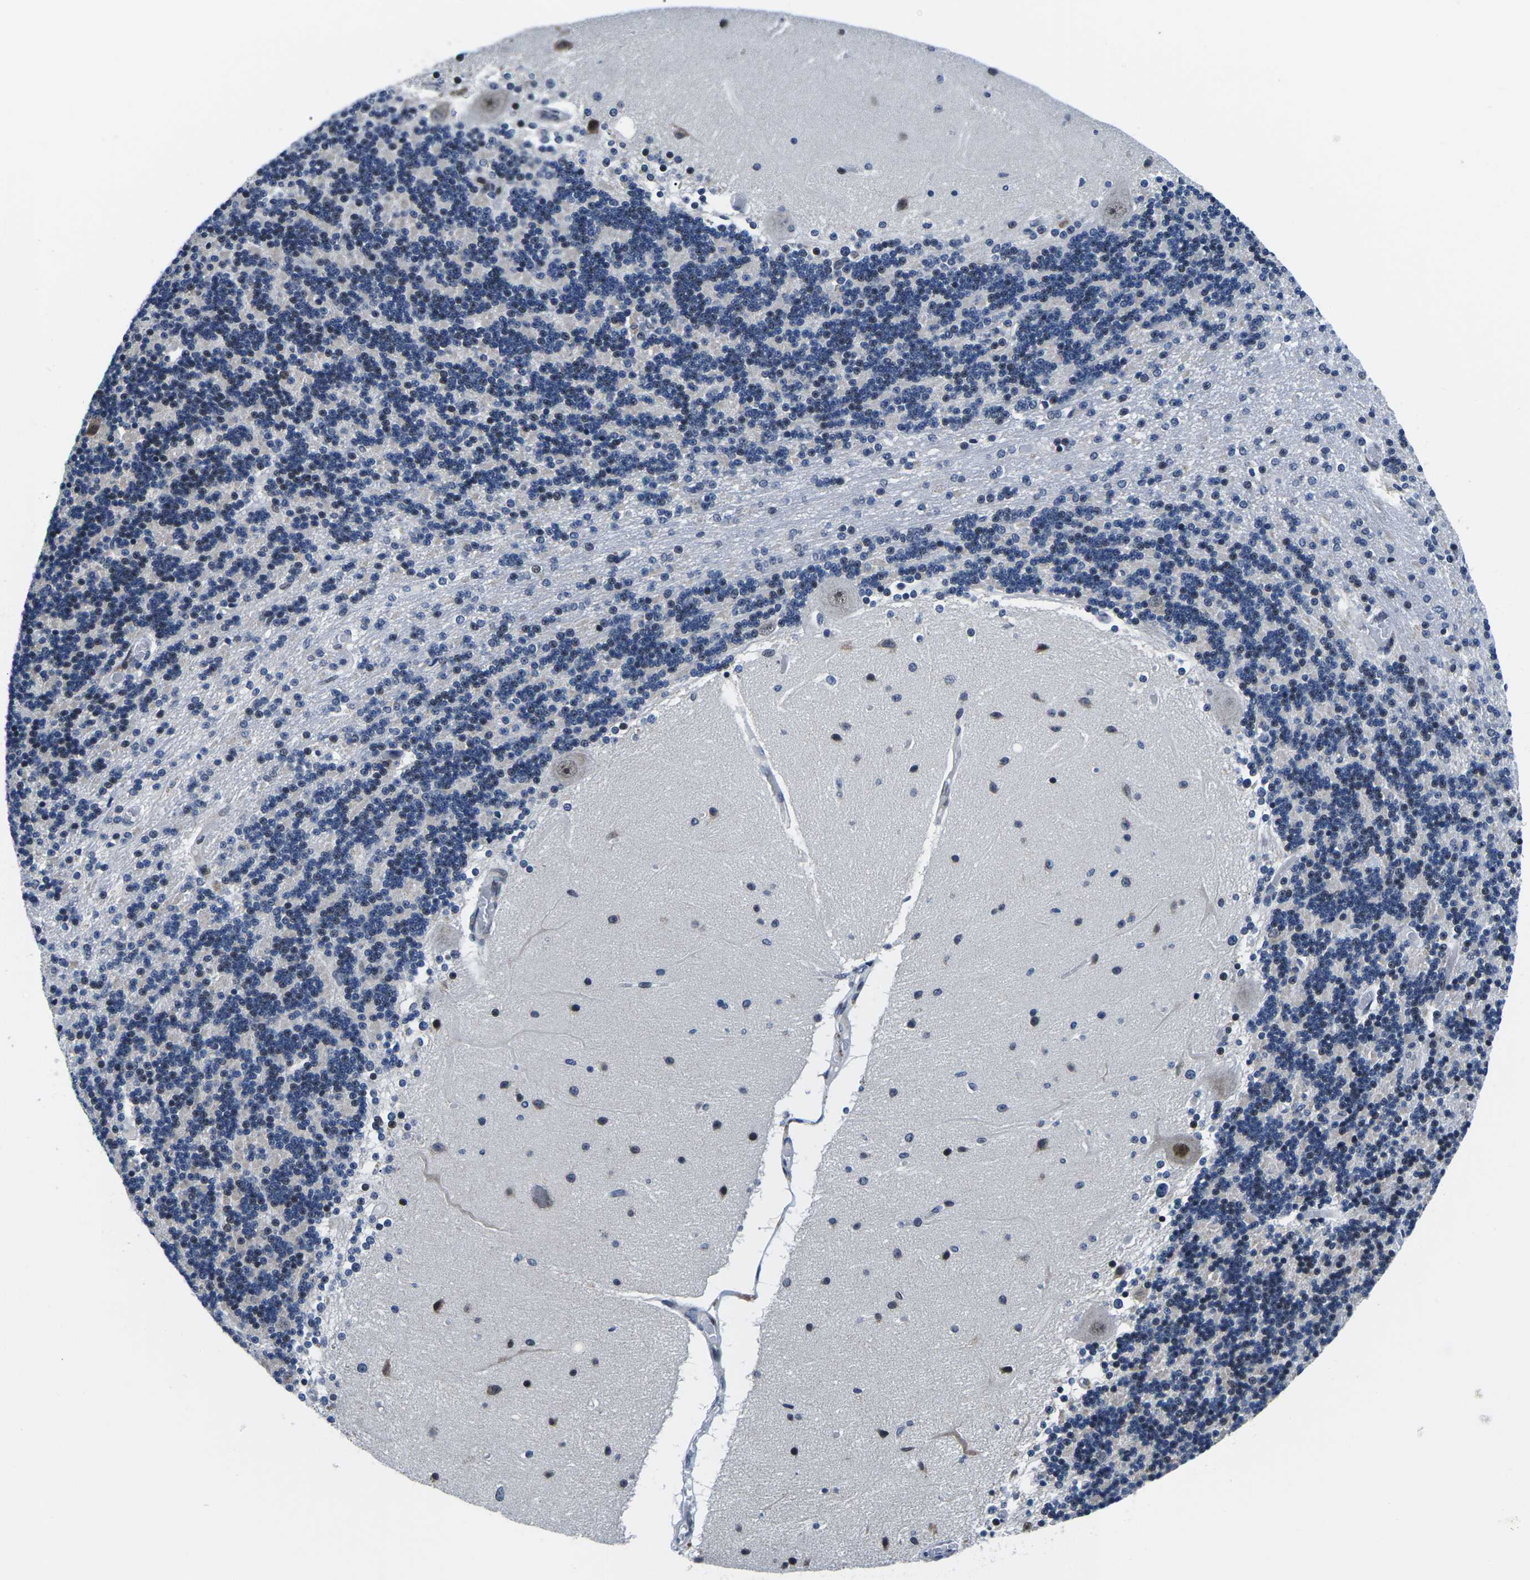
{"staining": {"intensity": "moderate", "quantity": "25%-75%", "location": "nuclear"}, "tissue": "cerebellum", "cell_type": "Cells in granular layer", "image_type": "normal", "snomed": [{"axis": "morphology", "description": "Normal tissue, NOS"}, {"axis": "topography", "description": "Cerebellum"}], "caption": "A brown stain highlights moderate nuclear expression of a protein in cells in granular layer of unremarkable human cerebellum.", "gene": "CDC73", "patient": {"sex": "female", "age": 54}}